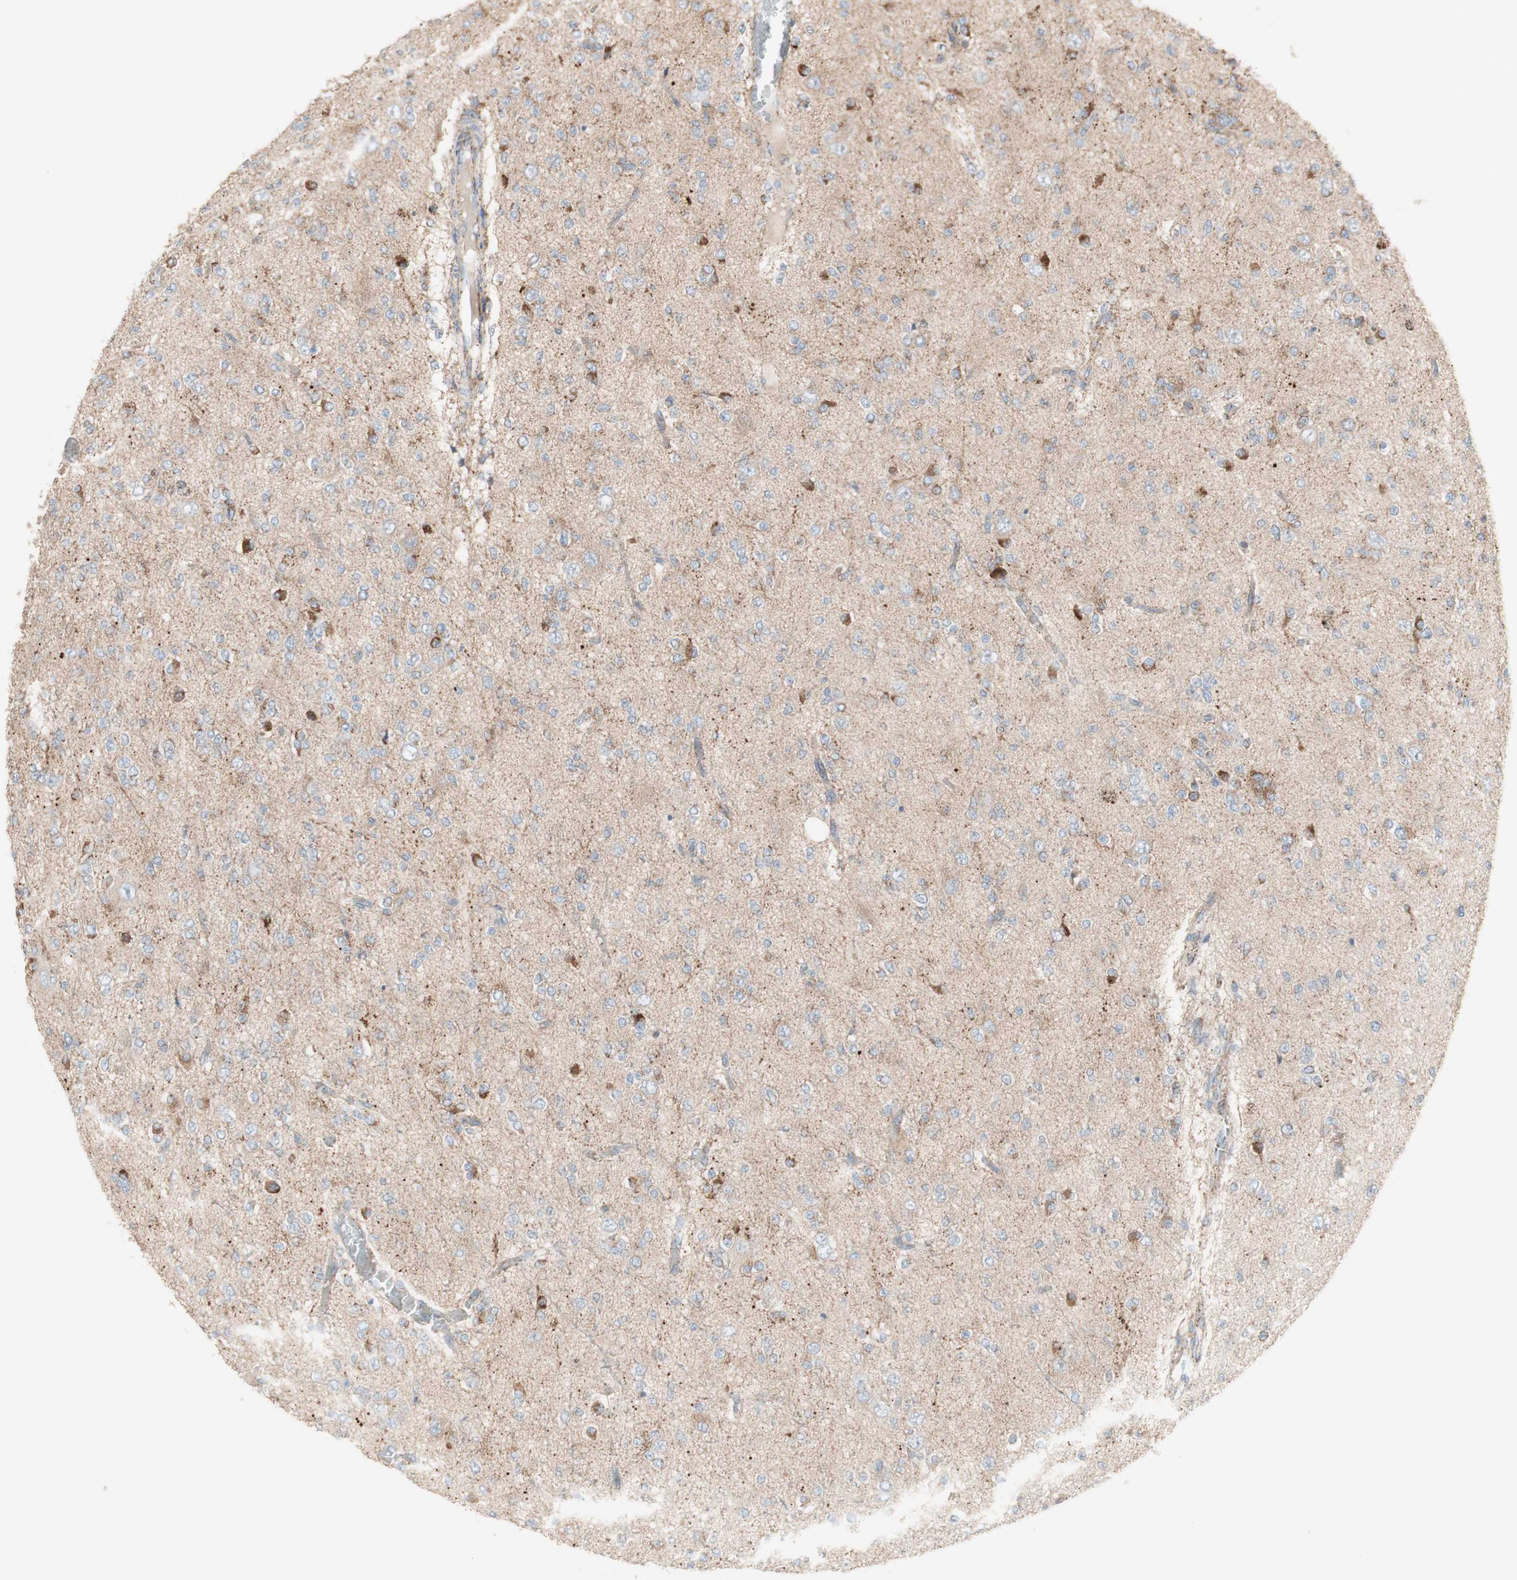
{"staining": {"intensity": "weak", "quantity": "<25%", "location": "cytoplasmic/membranous"}, "tissue": "glioma", "cell_type": "Tumor cells", "image_type": "cancer", "snomed": [{"axis": "morphology", "description": "Glioma, malignant, Low grade"}, {"axis": "topography", "description": "Brain"}], "caption": "Tumor cells are negative for protein expression in human low-grade glioma (malignant).", "gene": "C3orf52", "patient": {"sex": "male", "age": 38}}